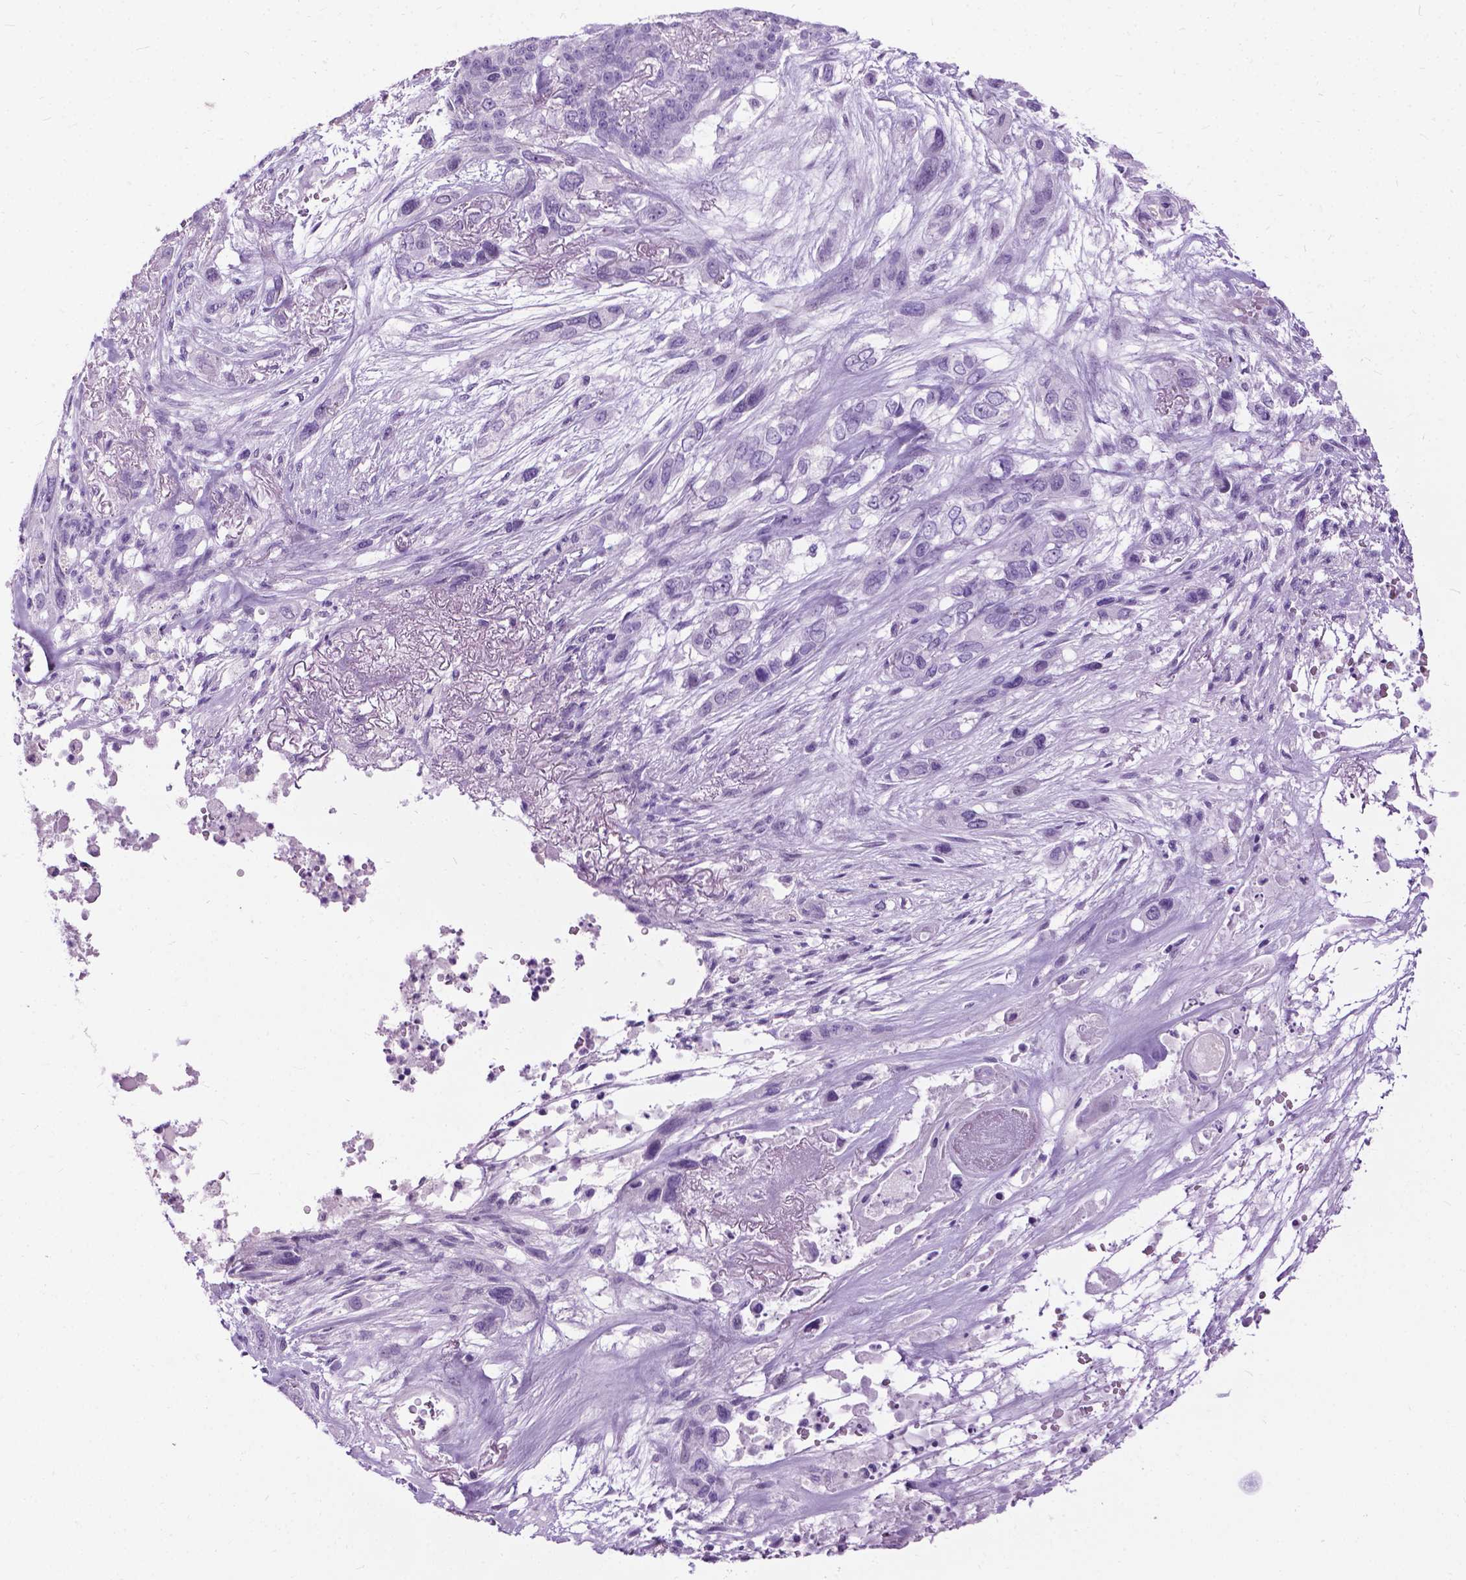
{"staining": {"intensity": "negative", "quantity": "none", "location": "none"}, "tissue": "lung cancer", "cell_type": "Tumor cells", "image_type": "cancer", "snomed": [{"axis": "morphology", "description": "Squamous cell carcinoma, NOS"}, {"axis": "topography", "description": "Lung"}], "caption": "Tumor cells show no significant protein staining in lung cancer. (Brightfield microscopy of DAB (3,3'-diaminobenzidine) immunohistochemistry at high magnification).", "gene": "PROB1", "patient": {"sex": "female", "age": 70}}